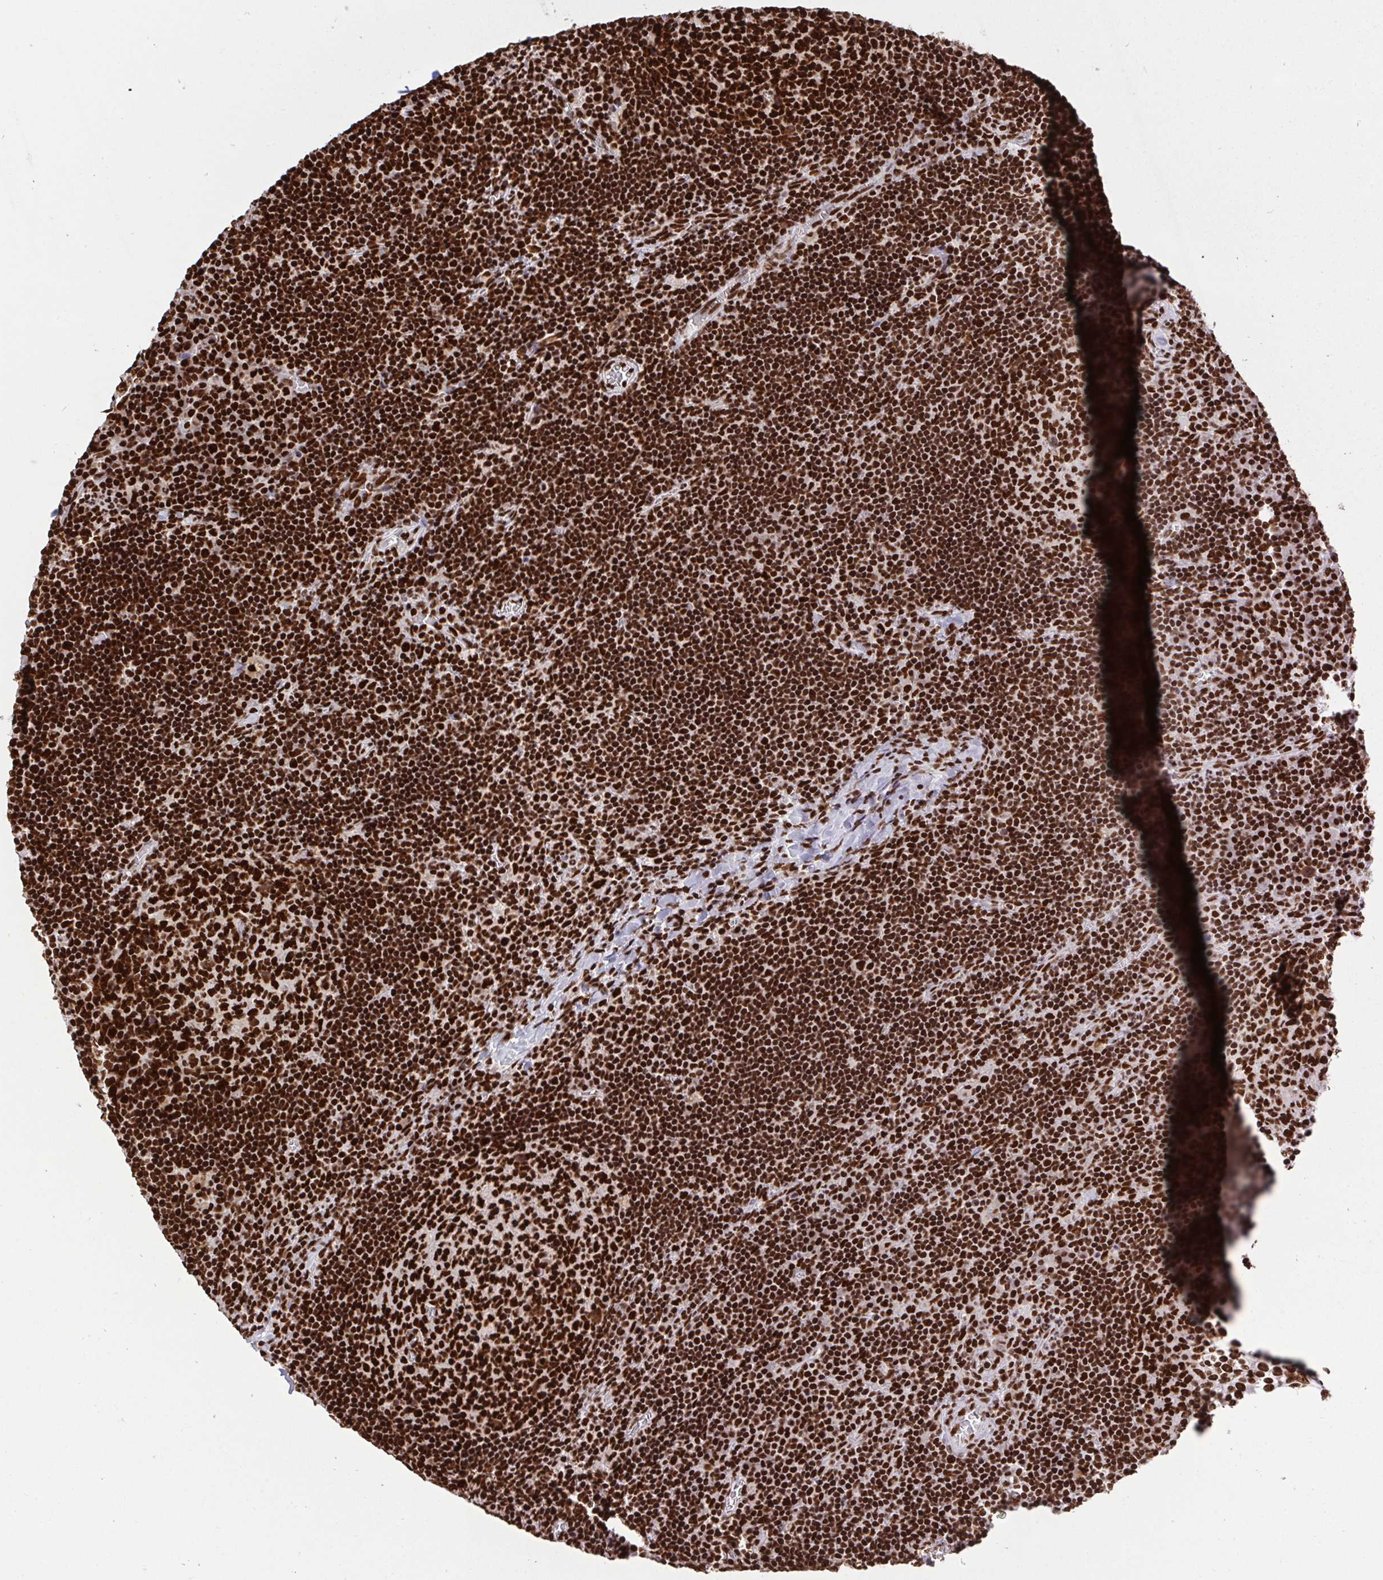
{"staining": {"intensity": "strong", "quantity": ">75%", "location": "nuclear"}, "tissue": "lymph node", "cell_type": "Germinal center cells", "image_type": "normal", "snomed": [{"axis": "morphology", "description": "Normal tissue, NOS"}, {"axis": "topography", "description": "Lymph node"}], "caption": "Strong nuclear expression for a protein is appreciated in about >75% of germinal center cells of benign lymph node using IHC.", "gene": "ENSG00000268083", "patient": {"sex": "male", "age": 67}}